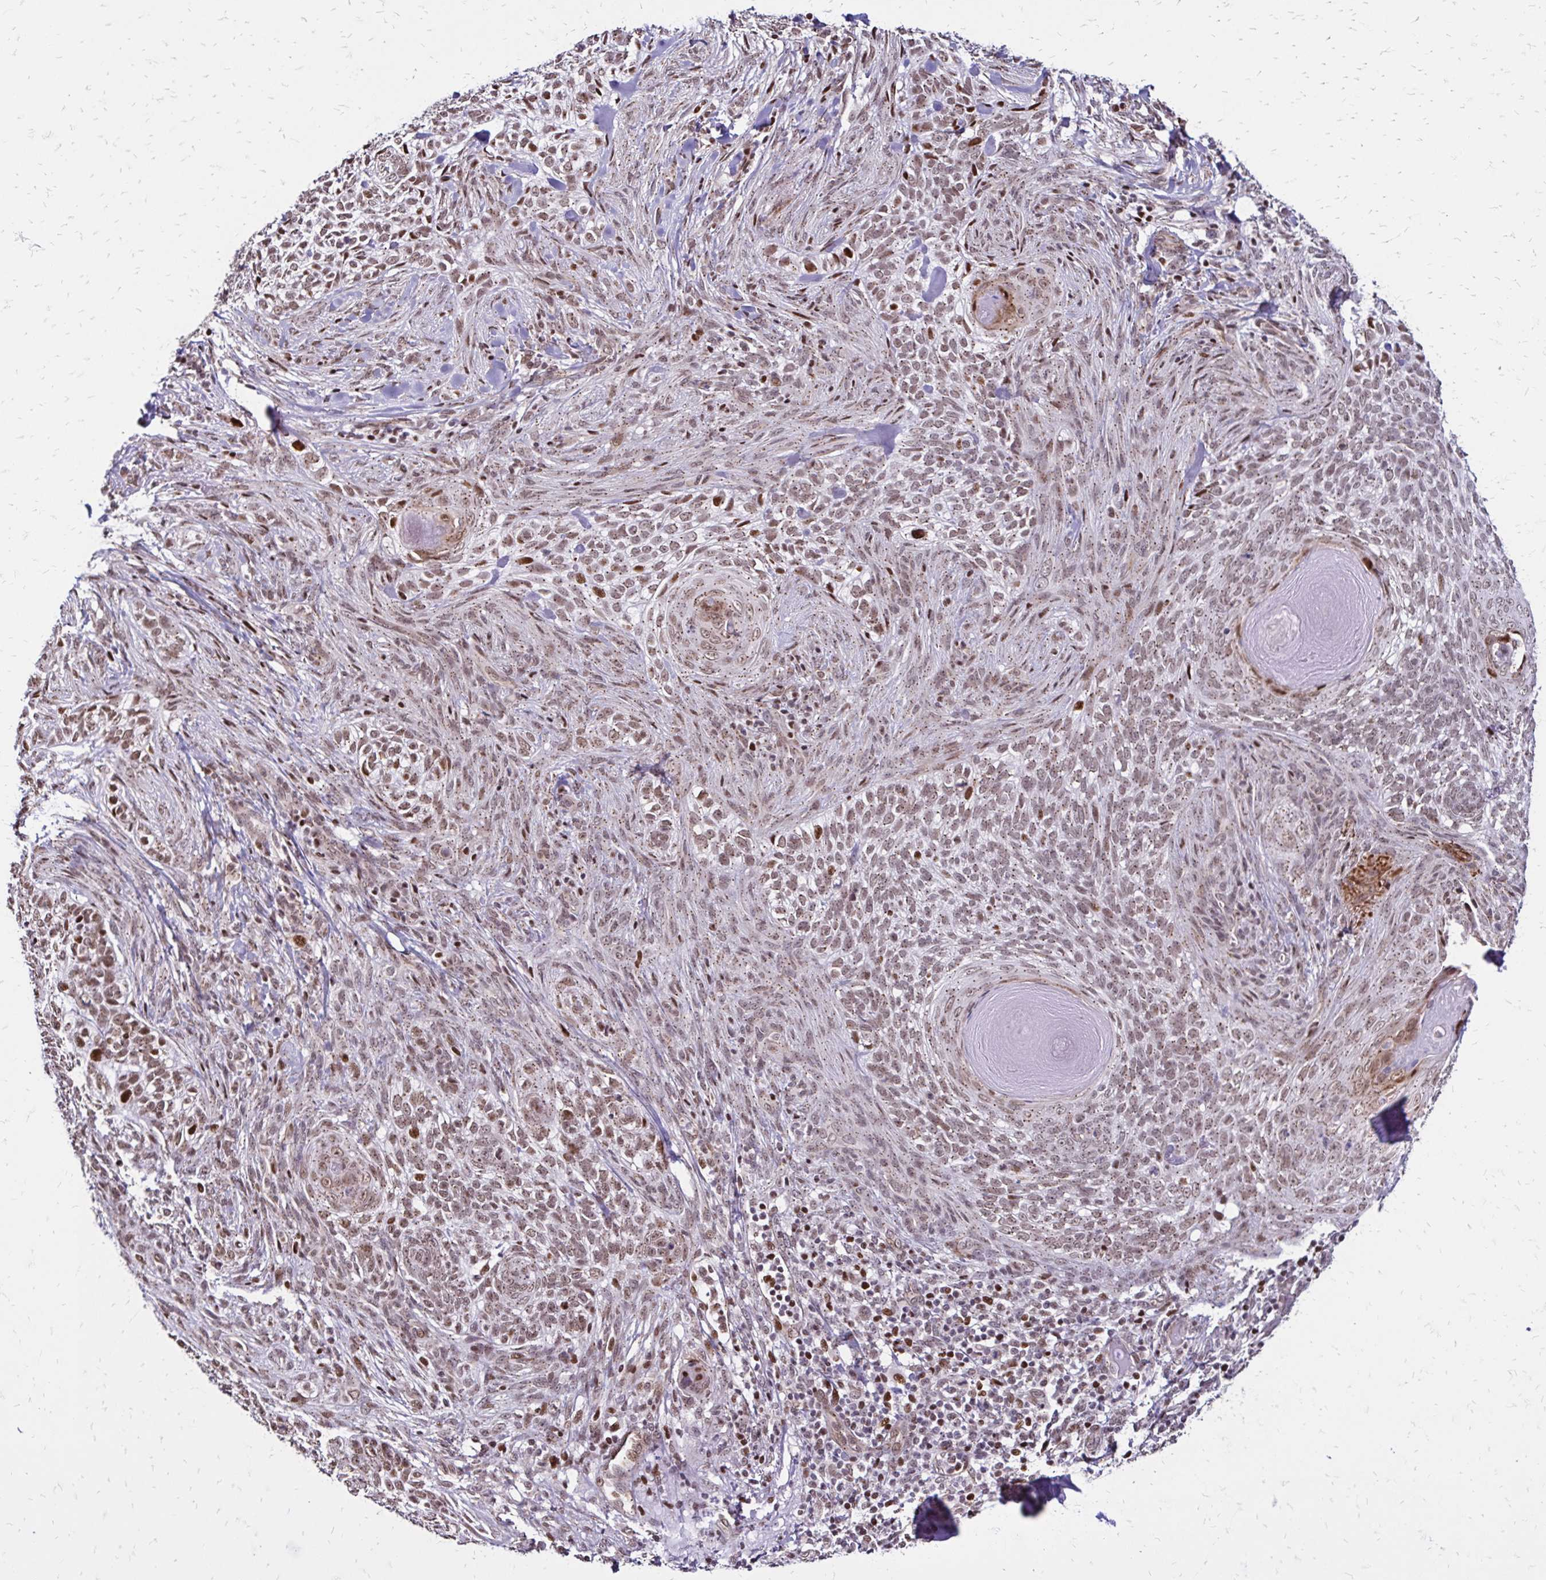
{"staining": {"intensity": "weak", "quantity": ">75%", "location": "cytoplasmic/membranous,nuclear"}, "tissue": "skin cancer", "cell_type": "Tumor cells", "image_type": "cancer", "snomed": [{"axis": "morphology", "description": "Basal cell carcinoma"}, {"axis": "topography", "description": "Skin"}], "caption": "A low amount of weak cytoplasmic/membranous and nuclear positivity is seen in approximately >75% of tumor cells in skin cancer tissue. (DAB IHC with brightfield microscopy, high magnification).", "gene": "TOB1", "patient": {"sex": "female", "age": 48}}